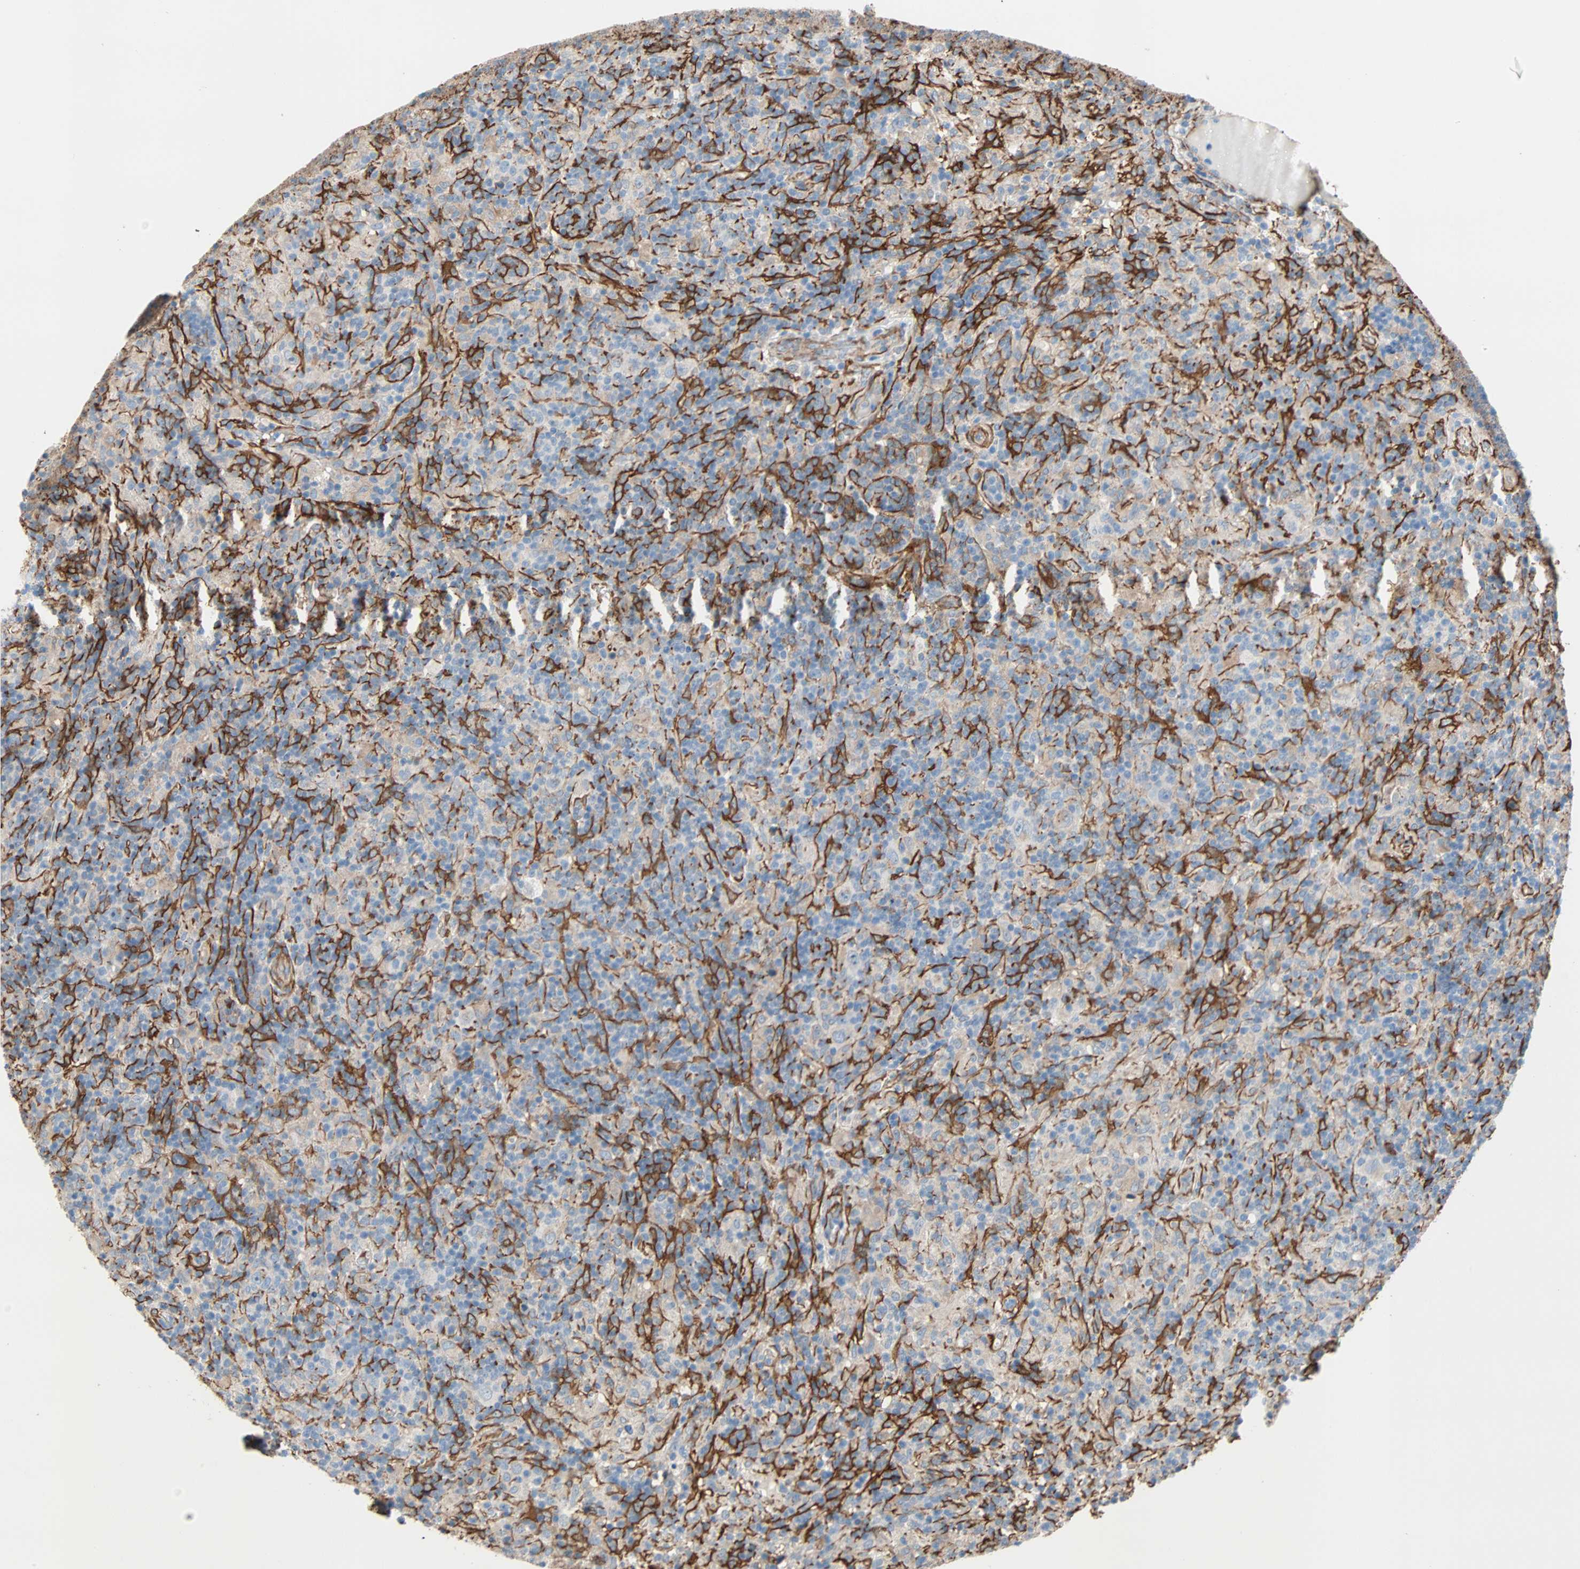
{"staining": {"intensity": "weak", "quantity": "25%-75%", "location": "cytoplasmic/membranous"}, "tissue": "lymphoma", "cell_type": "Tumor cells", "image_type": "cancer", "snomed": [{"axis": "morphology", "description": "Hodgkin's disease, NOS"}, {"axis": "topography", "description": "Lymph node"}], "caption": "Immunohistochemical staining of human lymphoma demonstrates low levels of weak cytoplasmic/membranous protein expression in approximately 25%-75% of tumor cells.", "gene": "EPB41L2", "patient": {"sex": "male", "age": 70}}